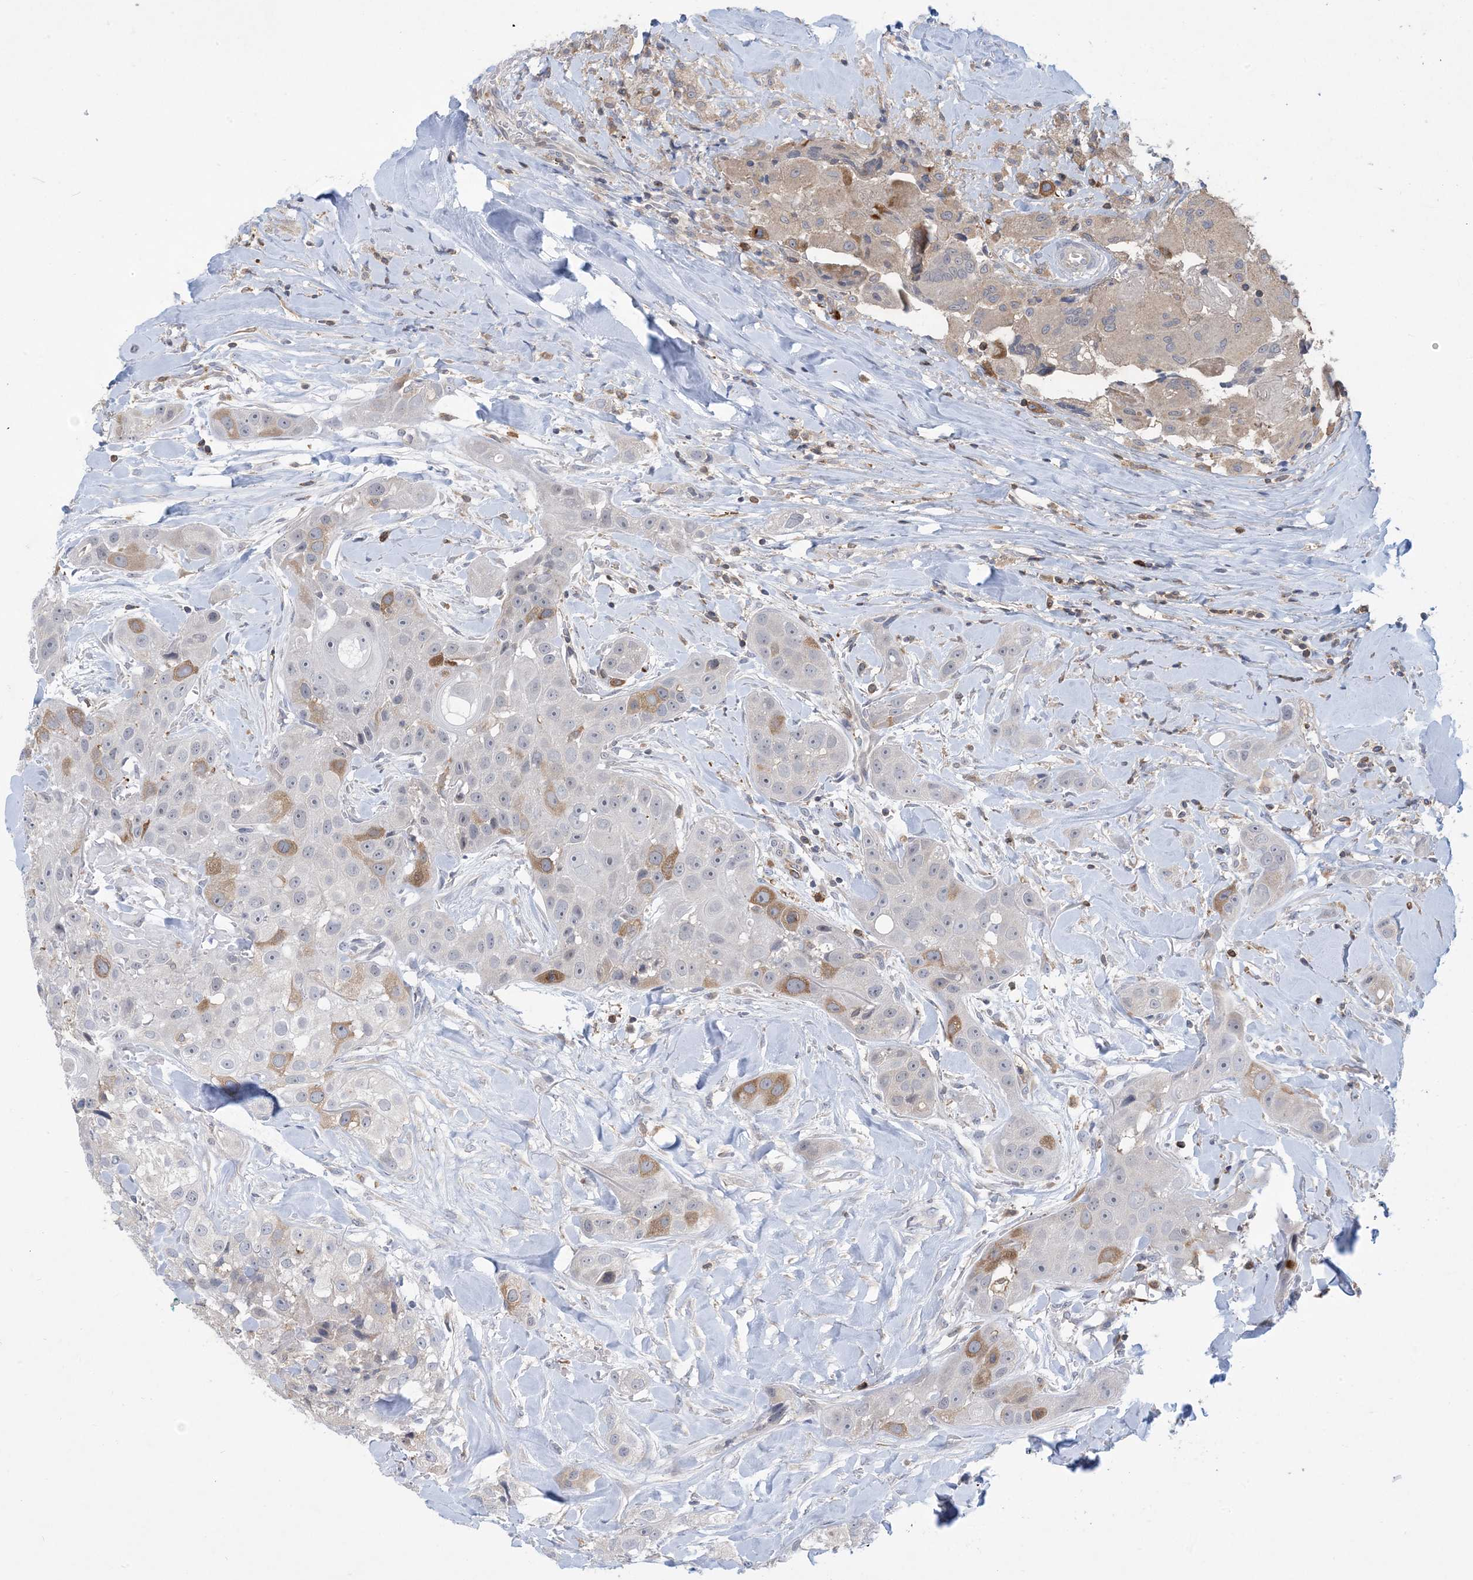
{"staining": {"intensity": "moderate", "quantity": "<25%", "location": "cytoplasmic/membranous"}, "tissue": "head and neck cancer", "cell_type": "Tumor cells", "image_type": "cancer", "snomed": [{"axis": "morphology", "description": "Normal tissue, NOS"}, {"axis": "morphology", "description": "Squamous cell carcinoma, NOS"}, {"axis": "topography", "description": "Skeletal muscle"}, {"axis": "topography", "description": "Head-Neck"}], "caption": "A brown stain labels moderate cytoplasmic/membranous expression of a protein in head and neck cancer (squamous cell carcinoma) tumor cells.", "gene": "AOC1", "patient": {"sex": "male", "age": 51}}